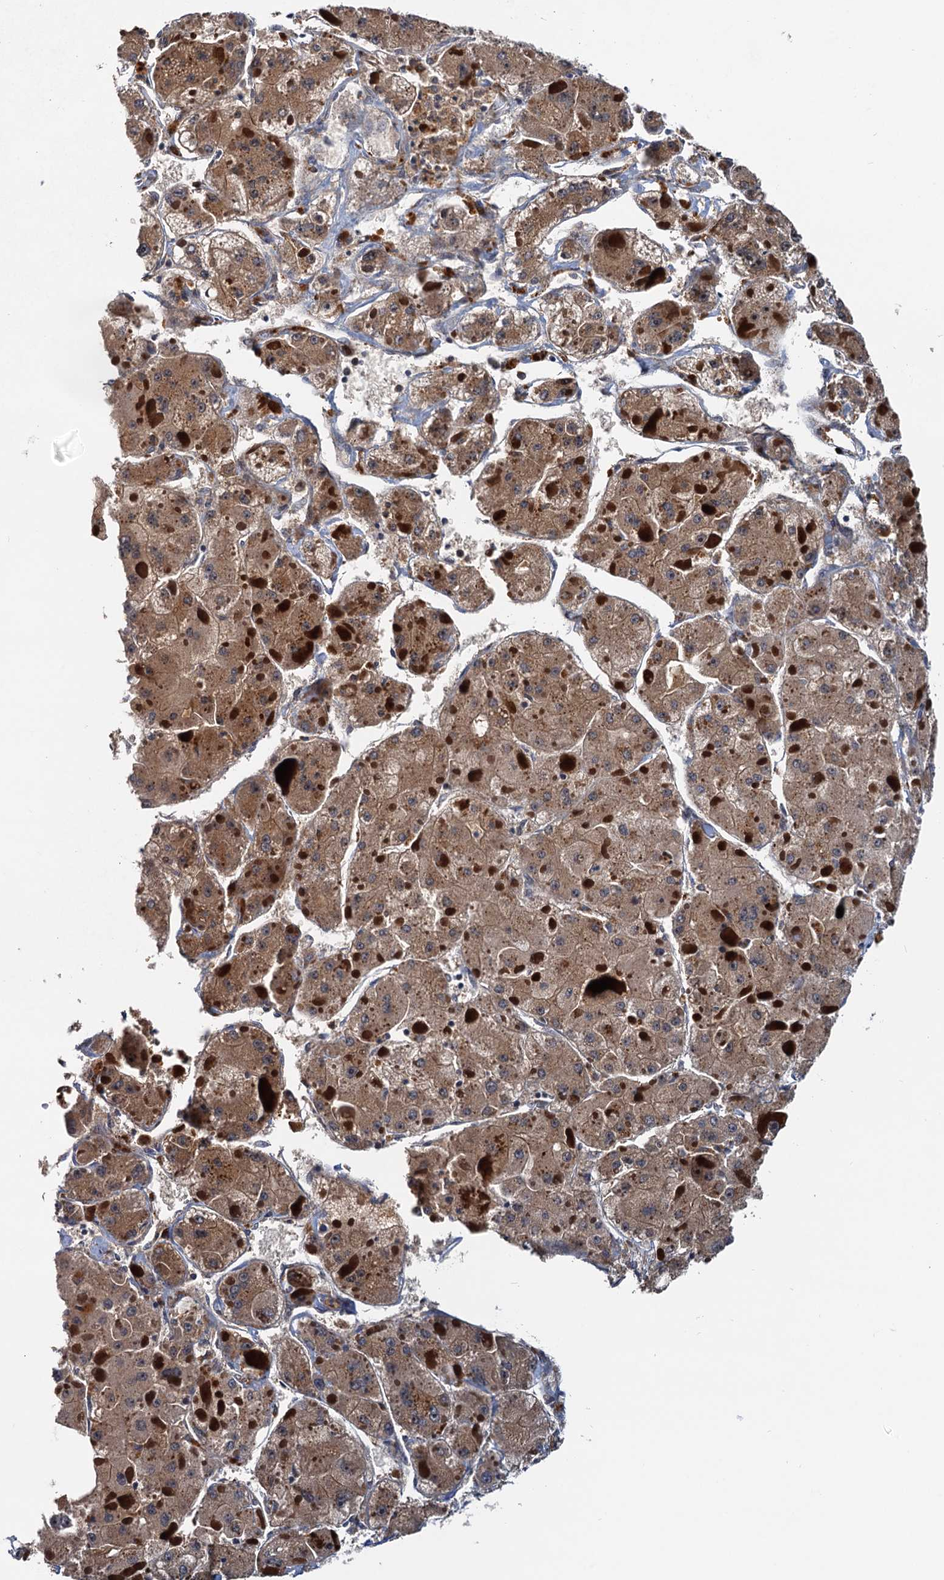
{"staining": {"intensity": "moderate", "quantity": ">75%", "location": "cytoplasmic/membranous"}, "tissue": "liver cancer", "cell_type": "Tumor cells", "image_type": "cancer", "snomed": [{"axis": "morphology", "description": "Carcinoma, Hepatocellular, NOS"}, {"axis": "topography", "description": "Liver"}], "caption": "A histopathology image showing moderate cytoplasmic/membranous expression in about >75% of tumor cells in liver hepatocellular carcinoma, as visualized by brown immunohistochemical staining.", "gene": "TOLLIP", "patient": {"sex": "female", "age": 73}}